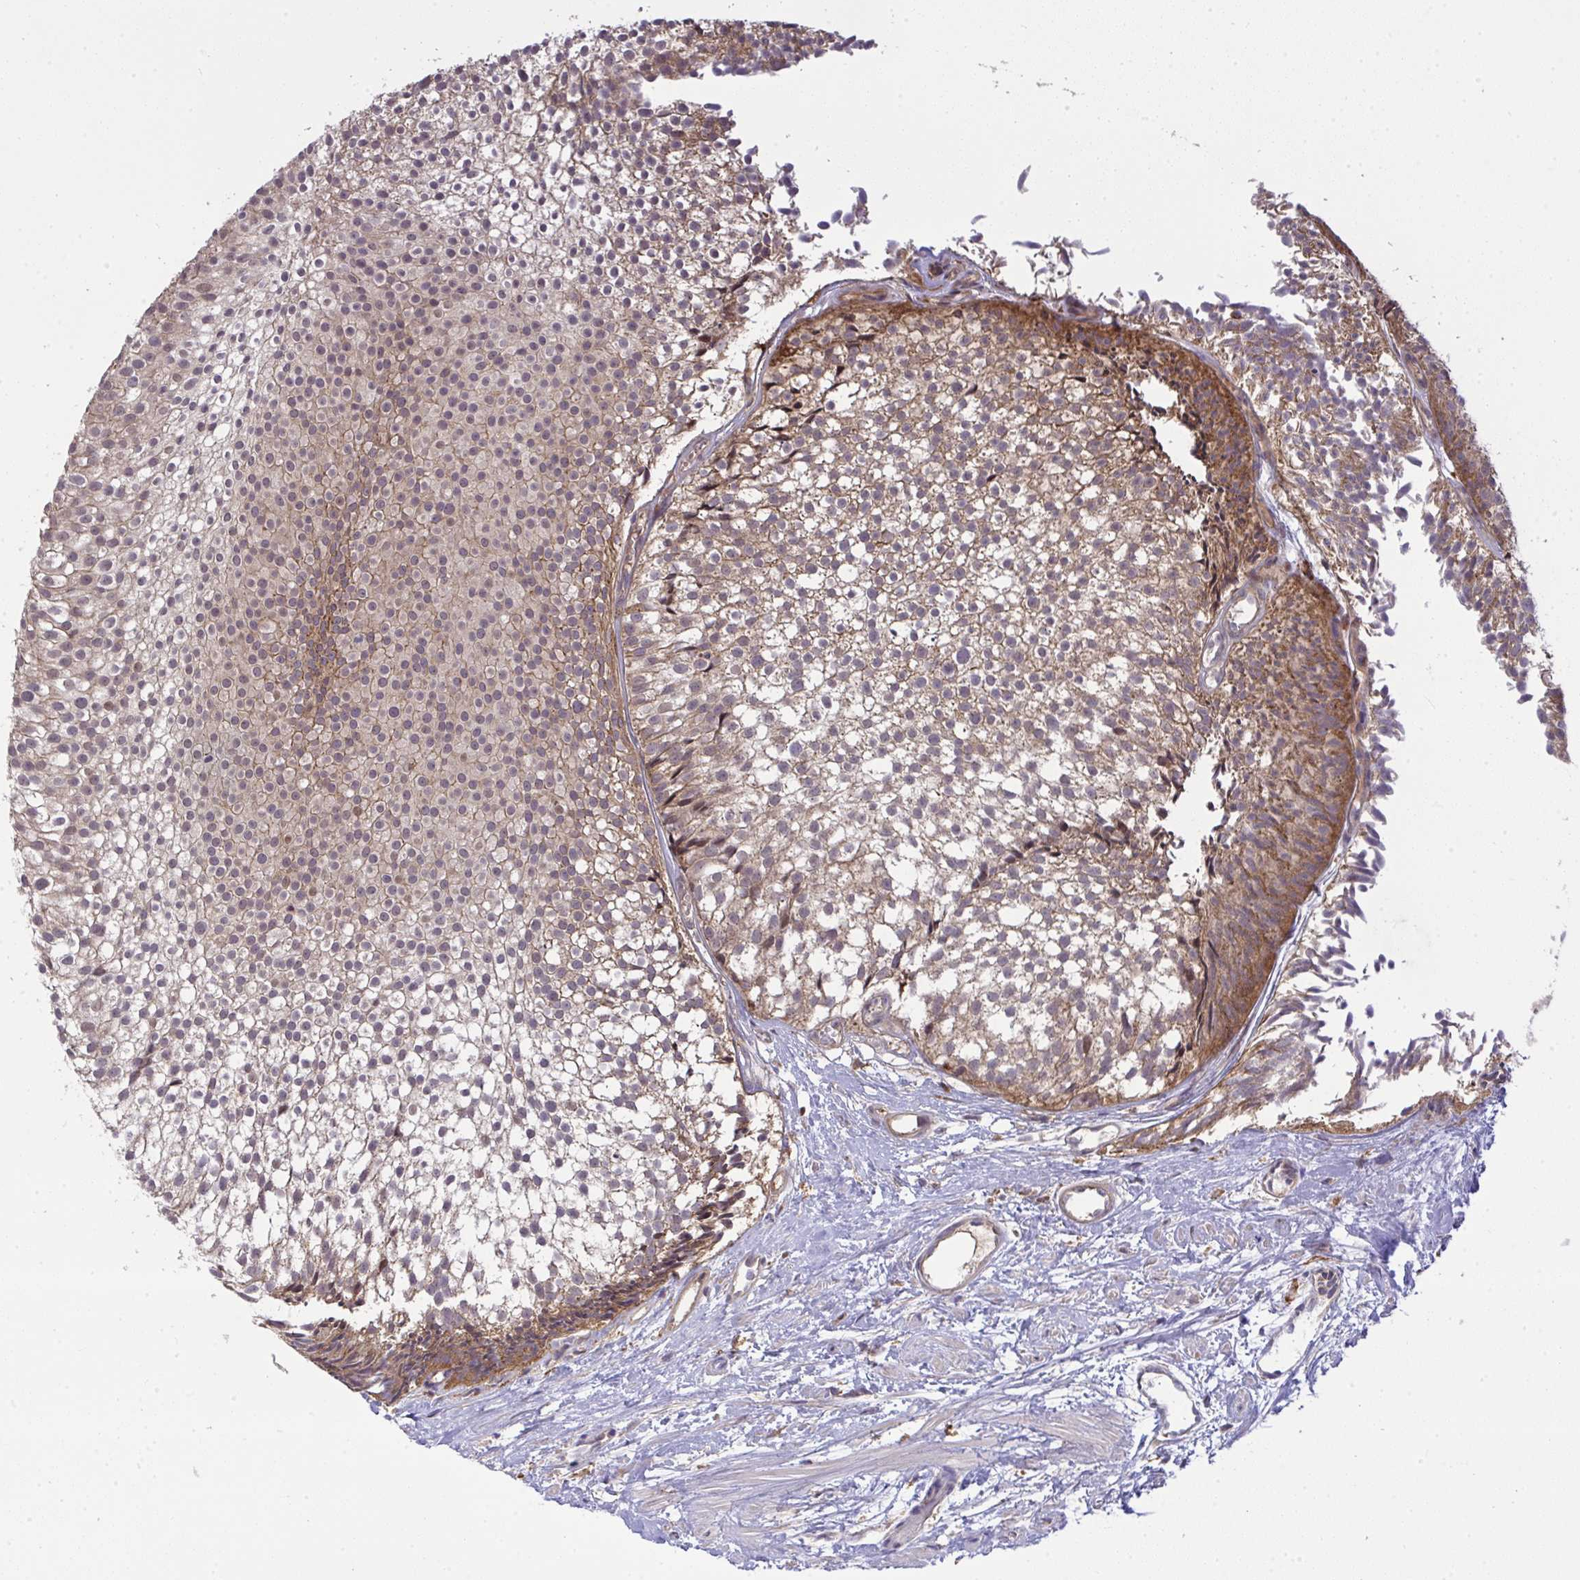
{"staining": {"intensity": "weak", "quantity": "25%-75%", "location": "cytoplasmic/membranous,nuclear"}, "tissue": "urothelial cancer", "cell_type": "Tumor cells", "image_type": "cancer", "snomed": [{"axis": "morphology", "description": "Urothelial carcinoma, Low grade"}, {"axis": "topography", "description": "Urinary bladder"}], "caption": "Immunohistochemistry (IHC) histopathology image of human low-grade urothelial carcinoma stained for a protein (brown), which shows low levels of weak cytoplasmic/membranous and nuclear expression in about 25%-75% of tumor cells.", "gene": "SLC9A6", "patient": {"sex": "male", "age": 91}}